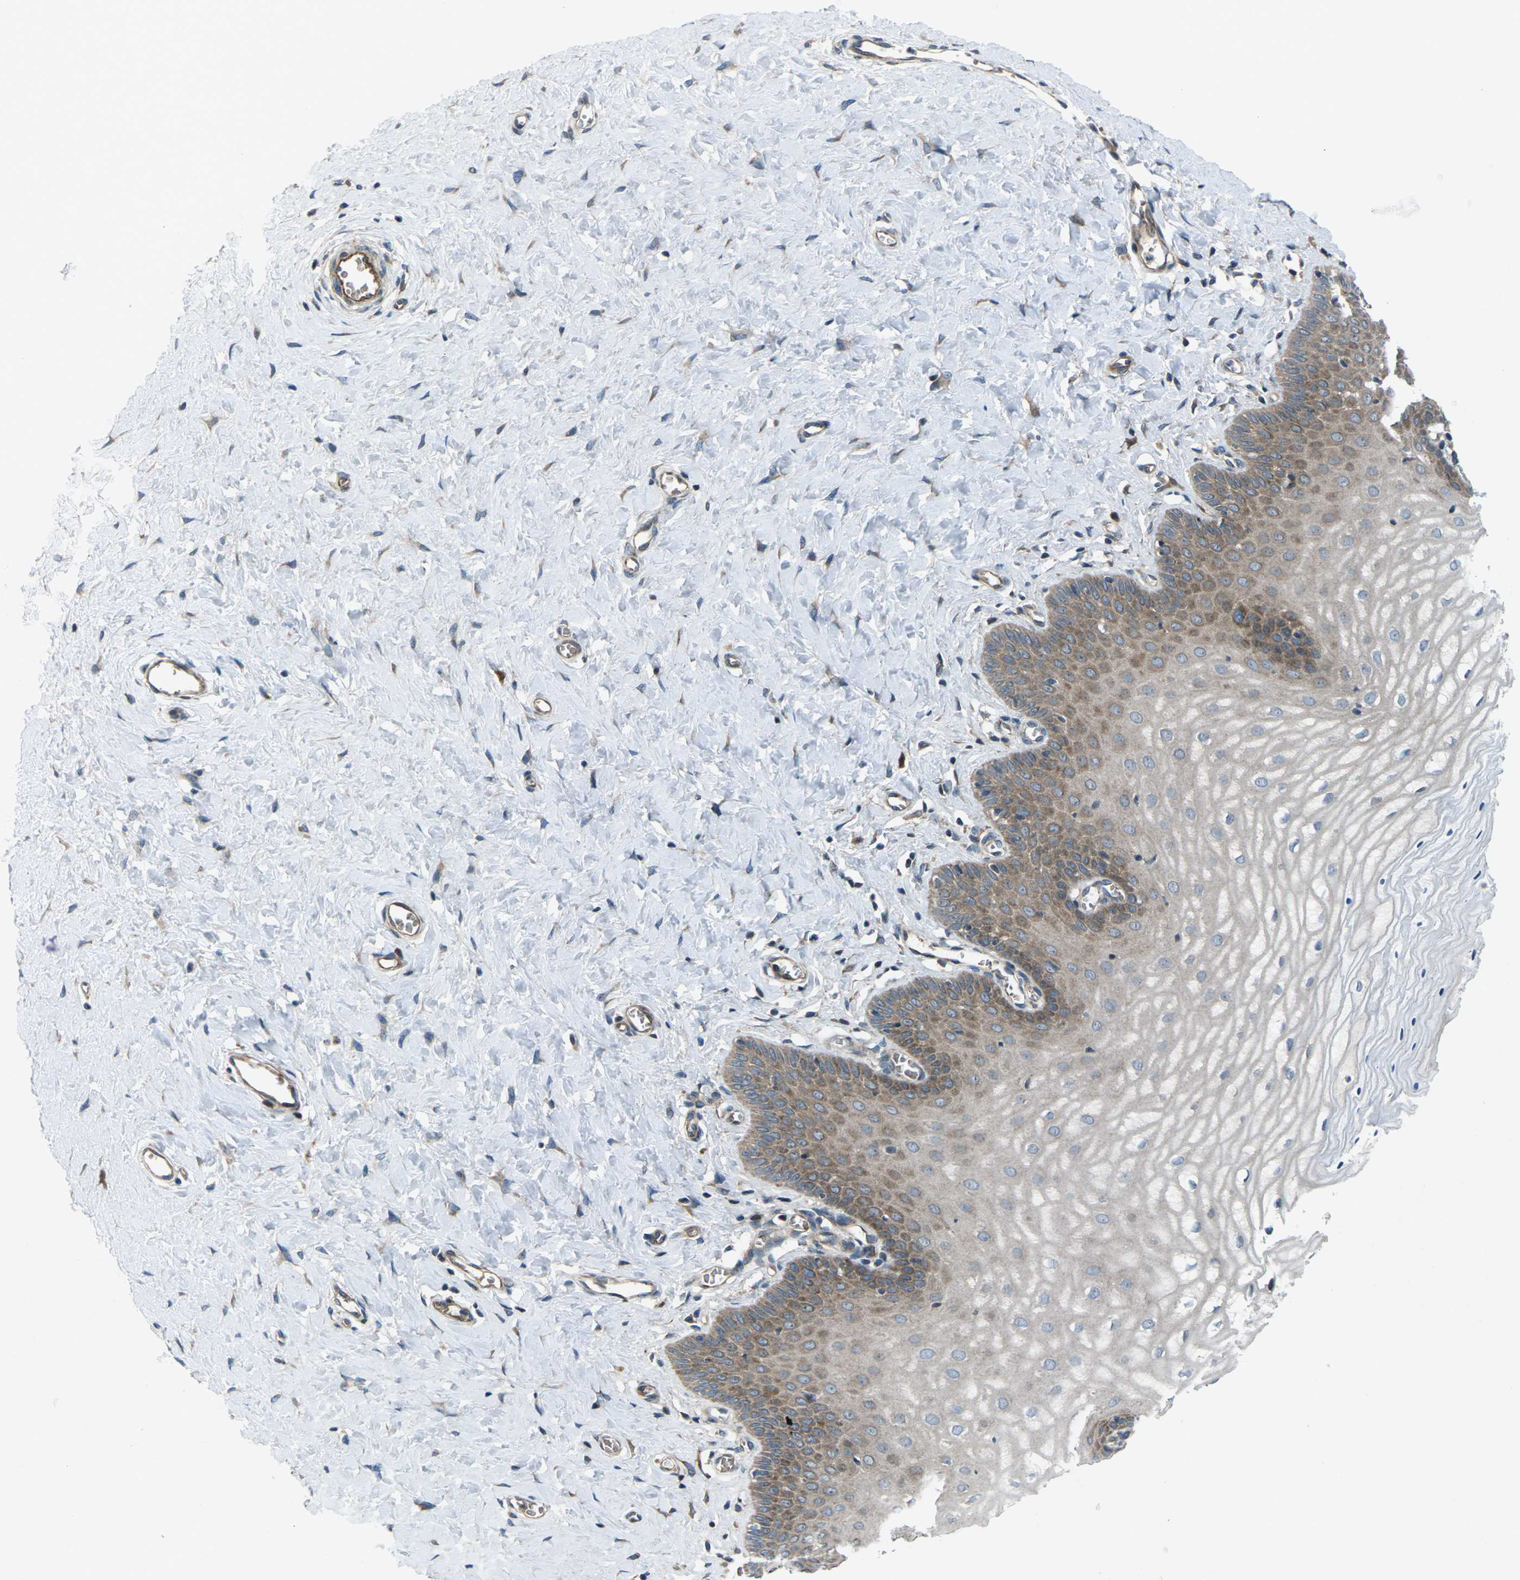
{"staining": {"intensity": "moderate", "quantity": ">75%", "location": "cytoplasmic/membranous"}, "tissue": "cervix", "cell_type": "Glandular cells", "image_type": "normal", "snomed": [{"axis": "morphology", "description": "Normal tissue, NOS"}, {"axis": "topography", "description": "Cervix"}], "caption": "Benign cervix shows moderate cytoplasmic/membranous expression in approximately >75% of glandular cells.", "gene": "EDNRA", "patient": {"sex": "female", "age": 55}}